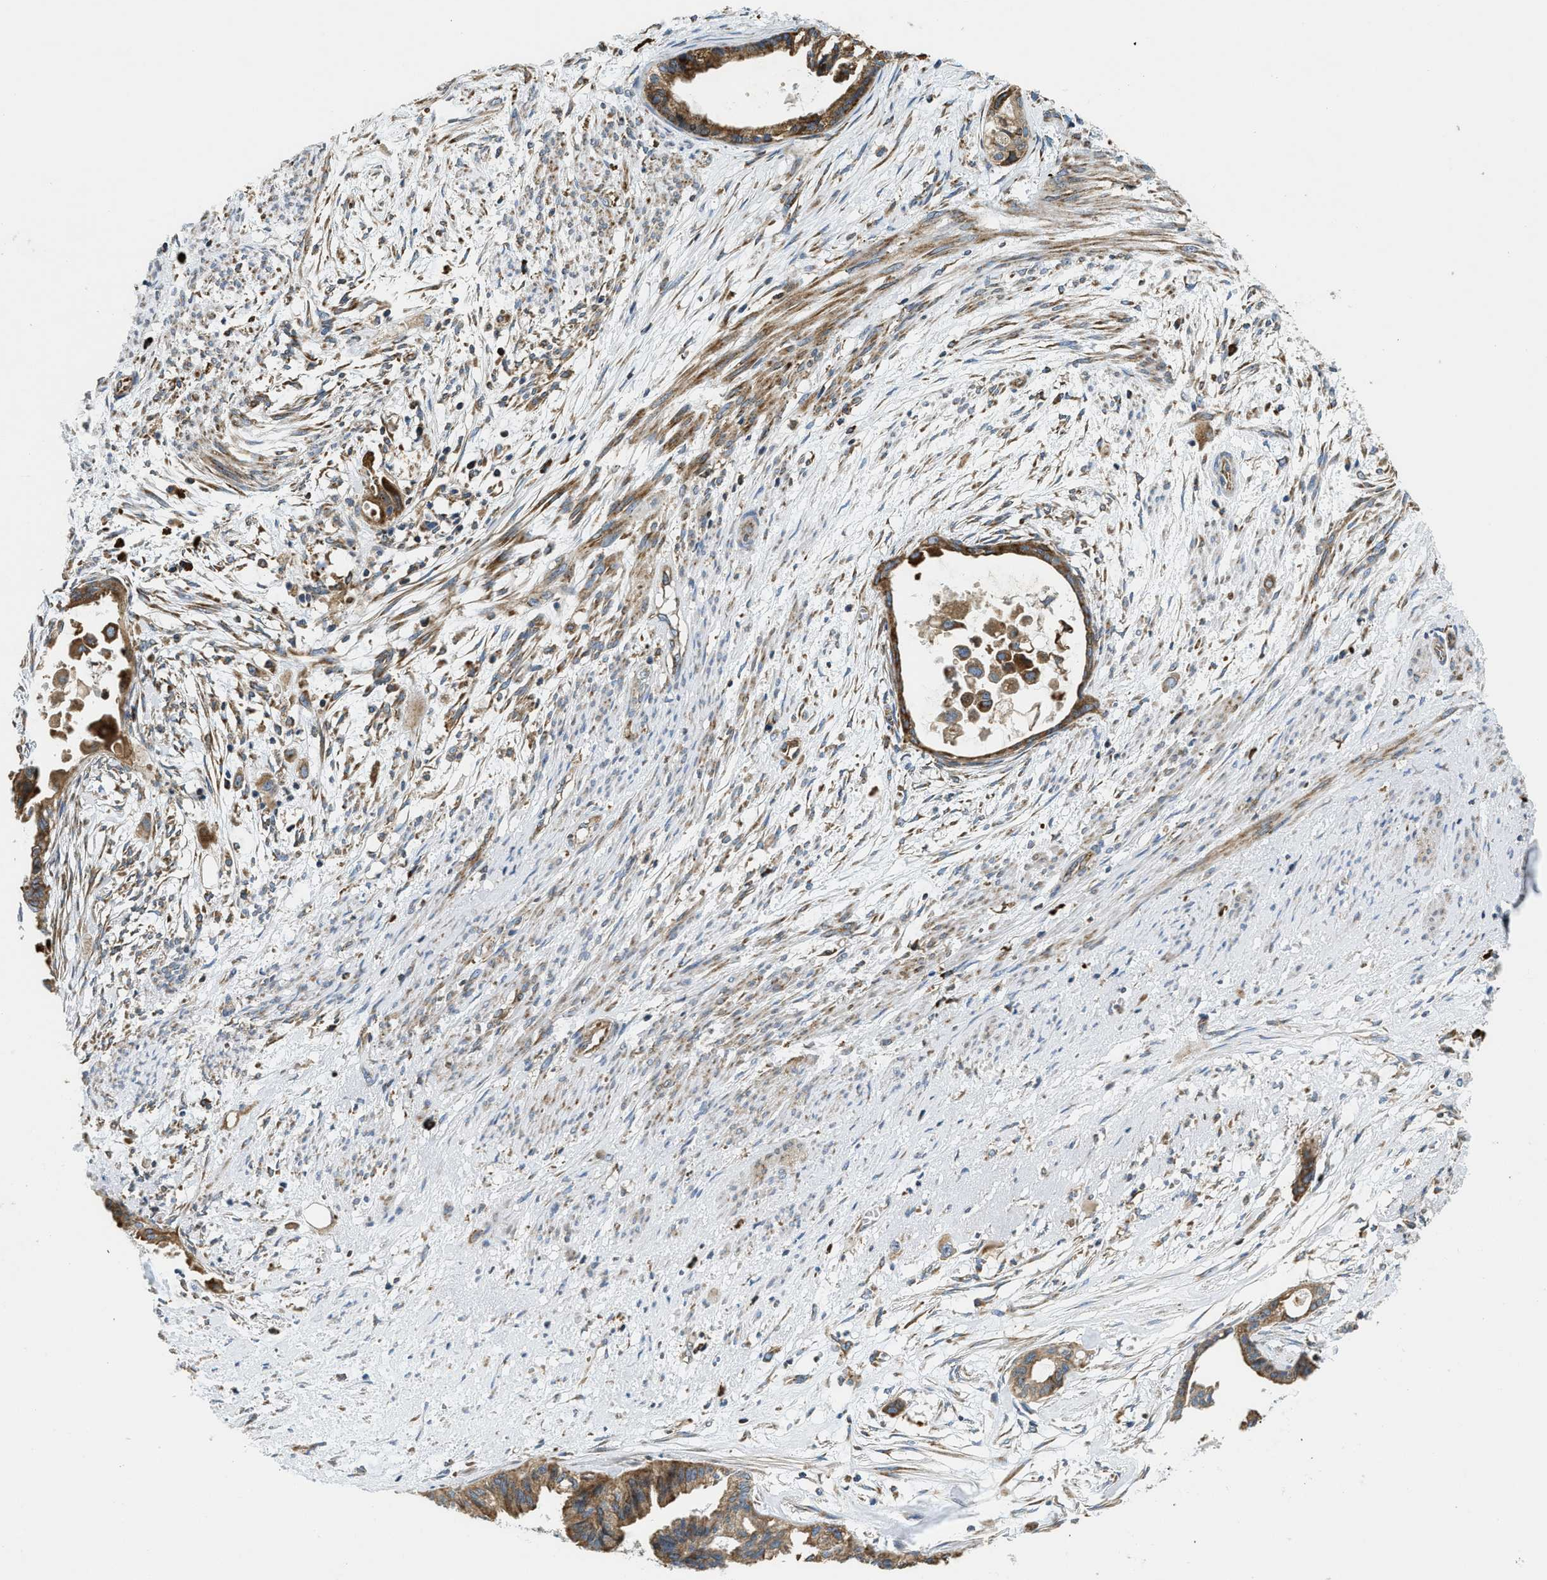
{"staining": {"intensity": "moderate", "quantity": ">75%", "location": "cytoplasmic/membranous"}, "tissue": "cervical cancer", "cell_type": "Tumor cells", "image_type": "cancer", "snomed": [{"axis": "morphology", "description": "Normal tissue, NOS"}, {"axis": "morphology", "description": "Adenocarcinoma, NOS"}, {"axis": "topography", "description": "Cervix"}, {"axis": "topography", "description": "Endometrium"}], "caption": "High-magnification brightfield microscopy of cervical adenocarcinoma stained with DAB (brown) and counterstained with hematoxylin (blue). tumor cells exhibit moderate cytoplasmic/membranous staining is identified in approximately>75% of cells.", "gene": "CSPG4", "patient": {"sex": "female", "age": 86}}